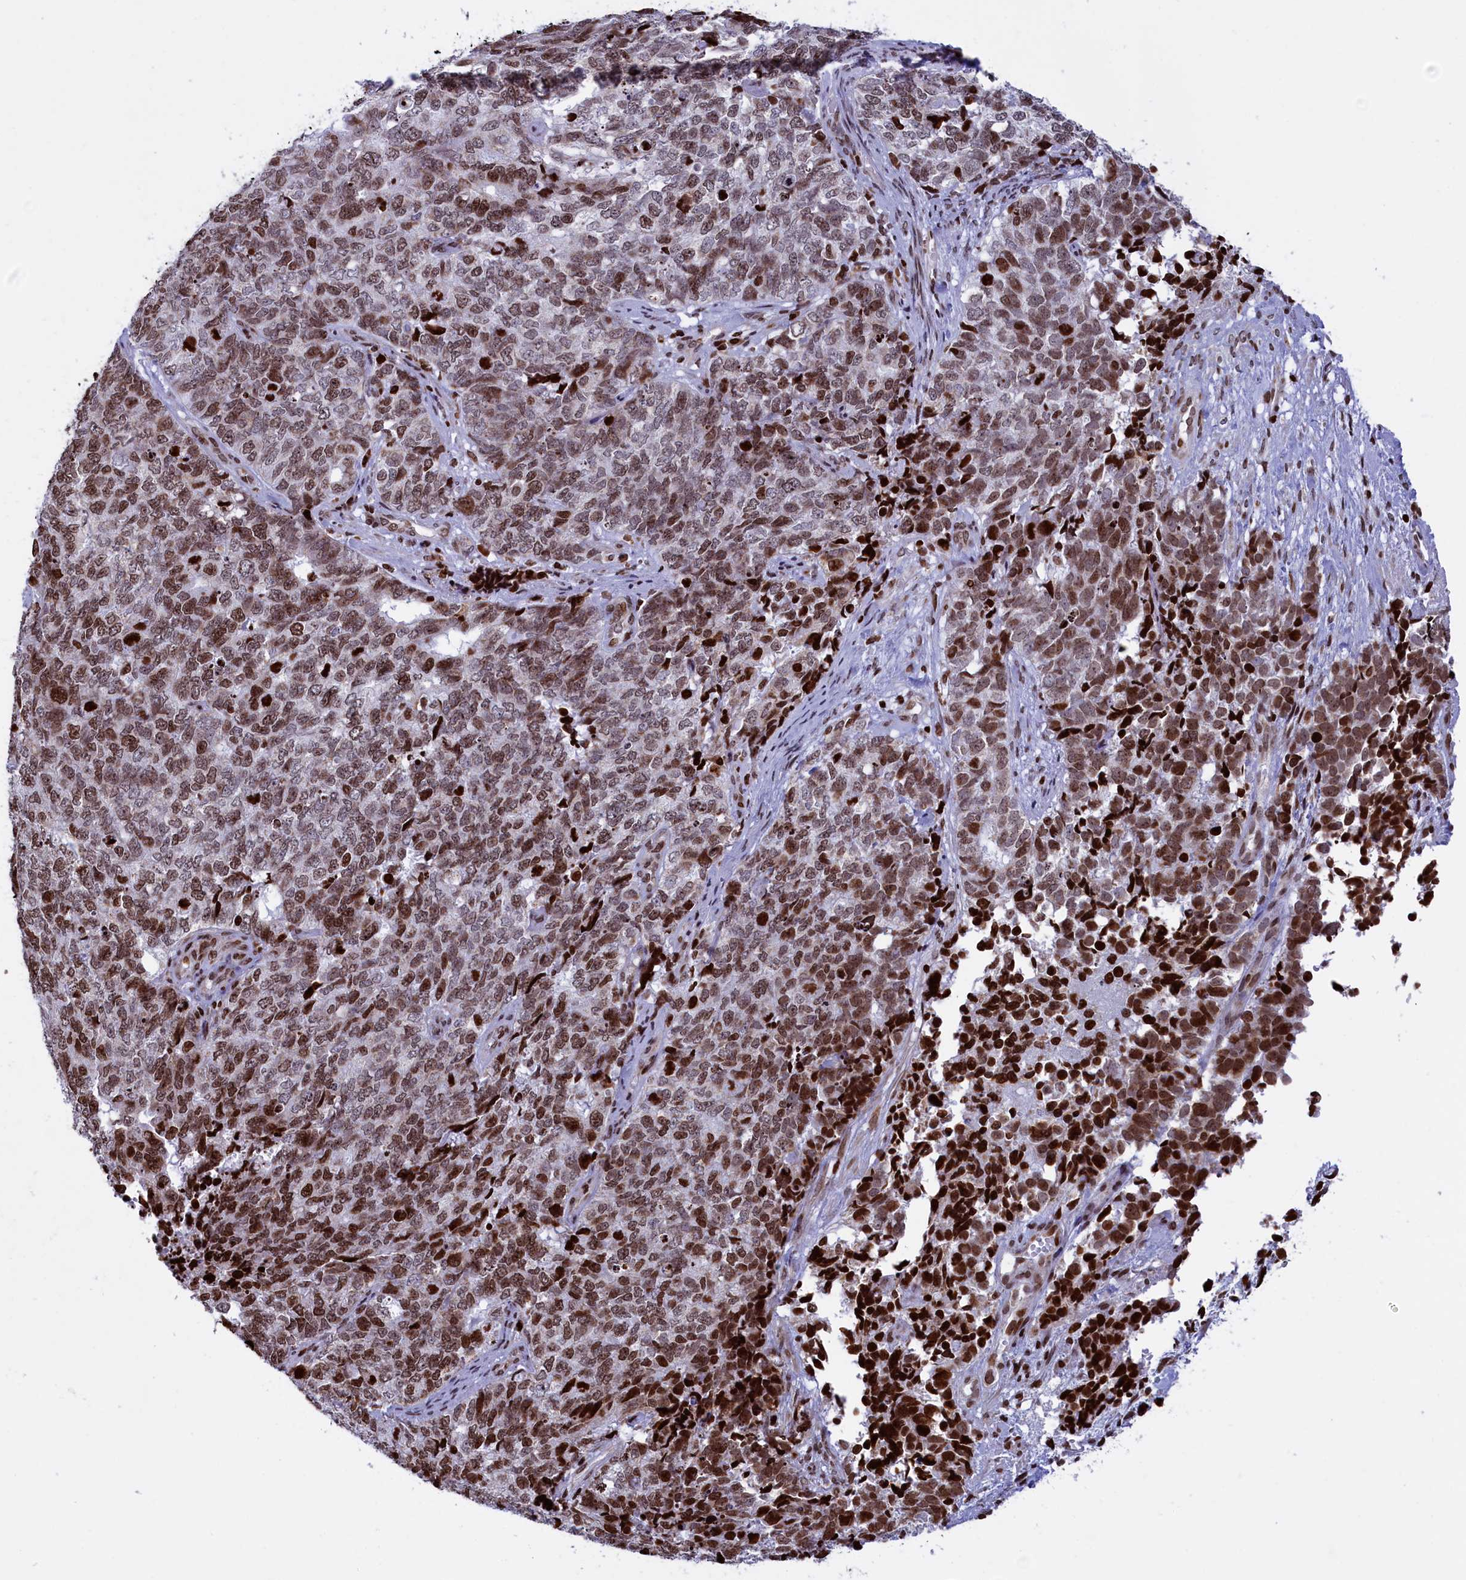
{"staining": {"intensity": "moderate", "quantity": ">75%", "location": "nuclear"}, "tissue": "cervical cancer", "cell_type": "Tumor cells", "image_type": "cancer", "snomed": [{"axis": "morphology", "description": "Squamous cell carcinoma, NOS"}, {"axis": "topography", "description": "Cervix"}], "caption": "Moderate nuclear expression is seen in about >75% of tumor cells in cervical squamous cell carcinoma. The staining was performed using DAB, with brown indicating positive protein expression. Nuclei are stained blue with hematoxylin.", "gene": "TIMM29", "patient": {"sex": "female", "age": 63}}